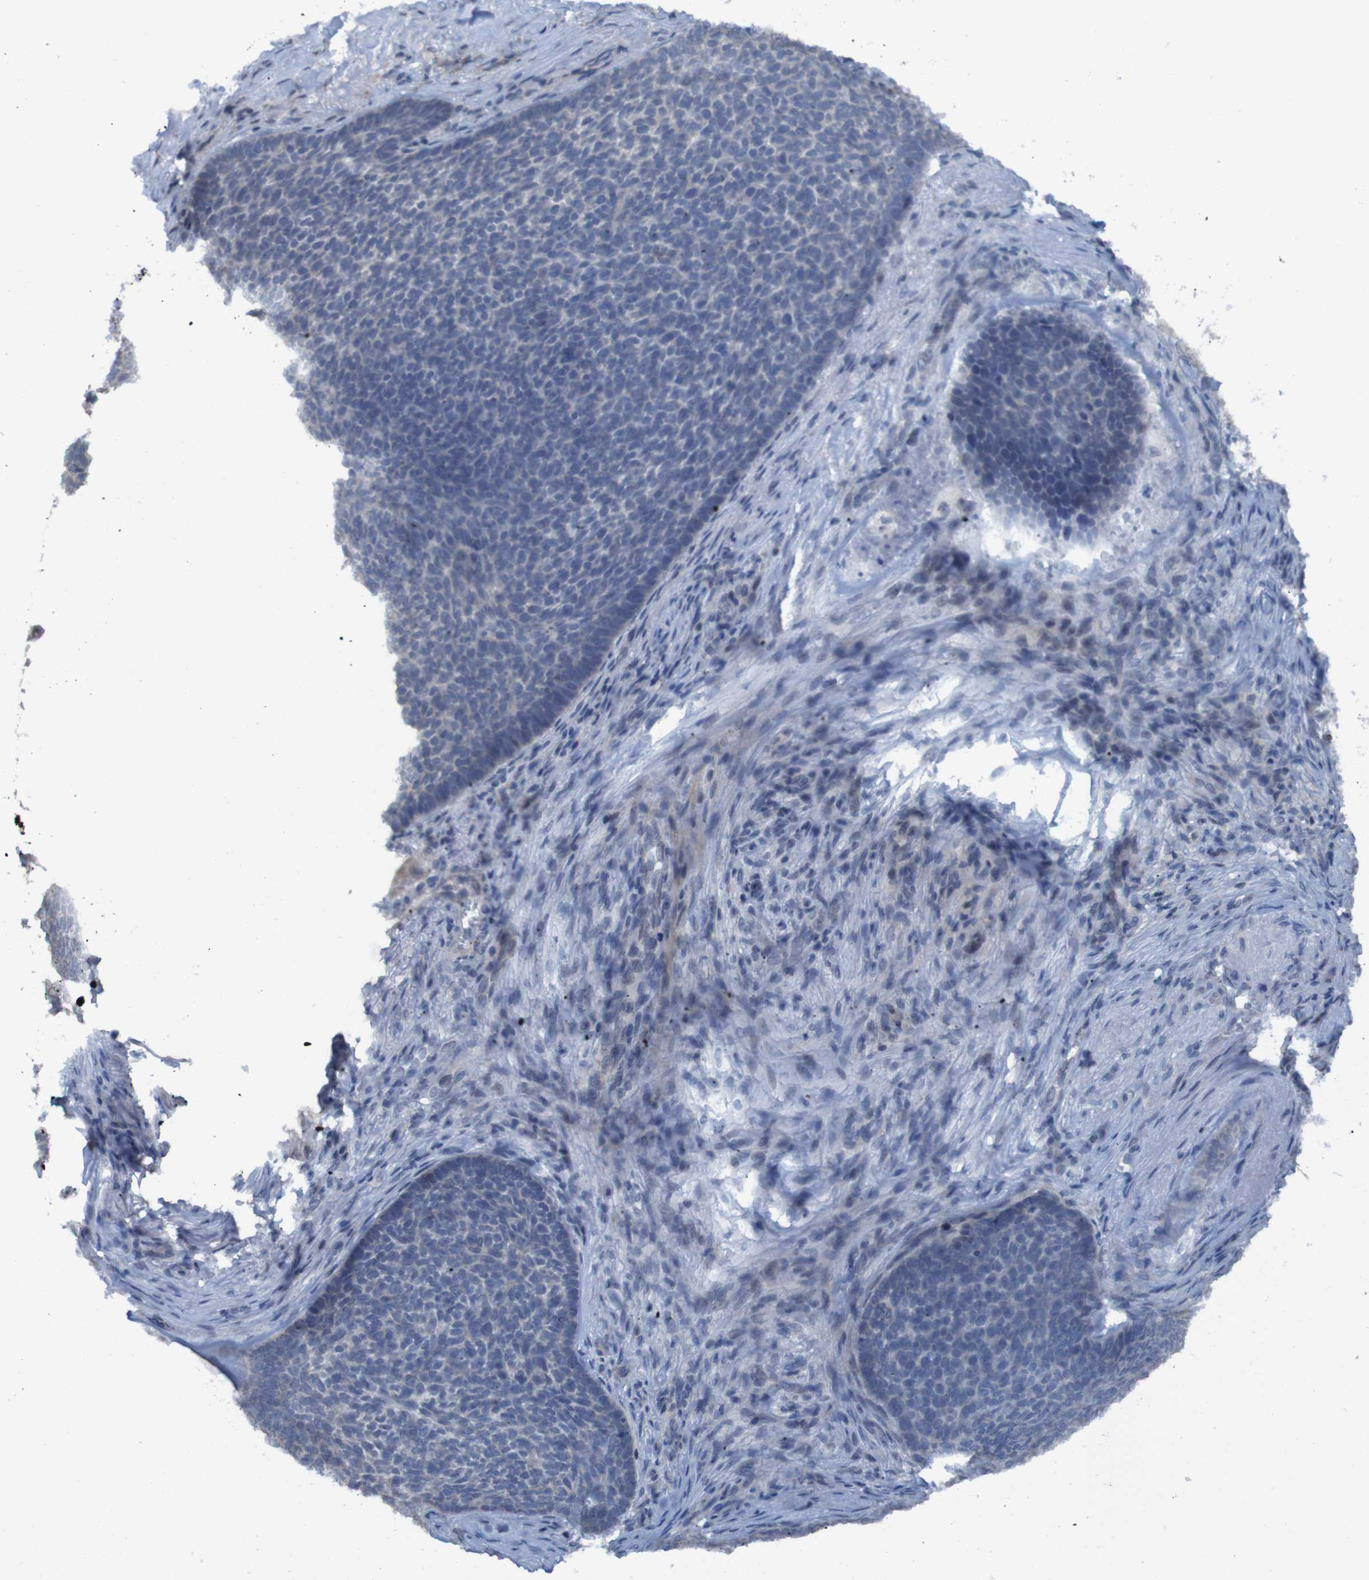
{"staining": {"intensity": "negative", "quantity": "none", "location": "none"}, "tissue": "skin cancer", "cell_type": "Tumor cells", "image_type": "cancer", "snomed": [{"axis": "morphology", "description": "Basal cell carcinoma"}, {"axis": "topography", "description": "Skin"}], "caption": "Tumor cells show no significant protein staining in basal cell carcinoma (skin).", "gene": "CLDN18", "patient": {"sex": "male", "age": 84}}